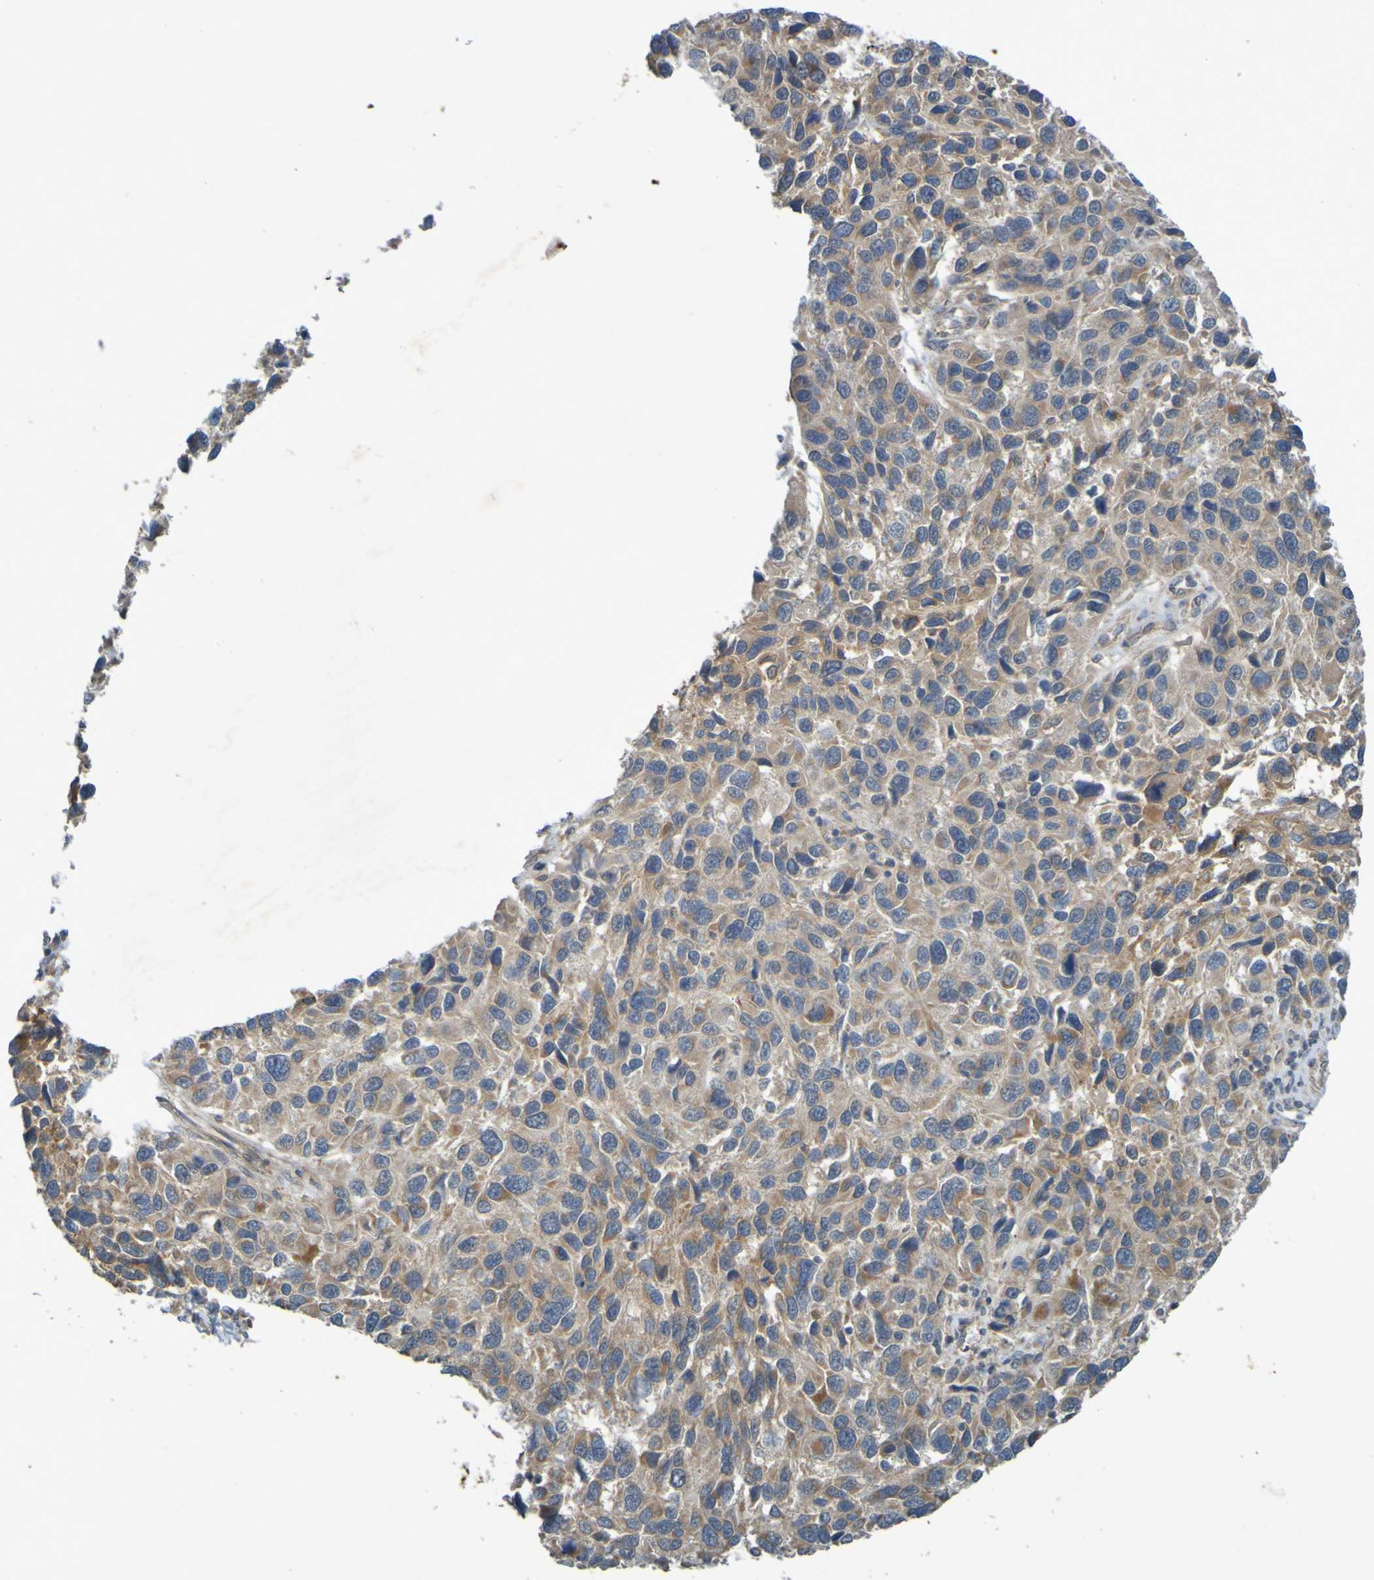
{"staining": {"intensity": "weak", "quantity": ">75%", "location": "cytoplasmic/membranous"}, "tissue": "melanoma", "cell_type": "Tumor cells", "image_type": "cancer", "snomed": [{"axis": "morphology", "description": "Malignant melanoma, NOS"}, {"axis": "topography", "description": "Skin"}], "caption": "Protein expression analysis of human melanoma reveals weak cytoplasmic/membranous positivity in about >75% of tumor cells.", "gene": "B3GAT2", "patient": {"sex": "male", "age": 53}}